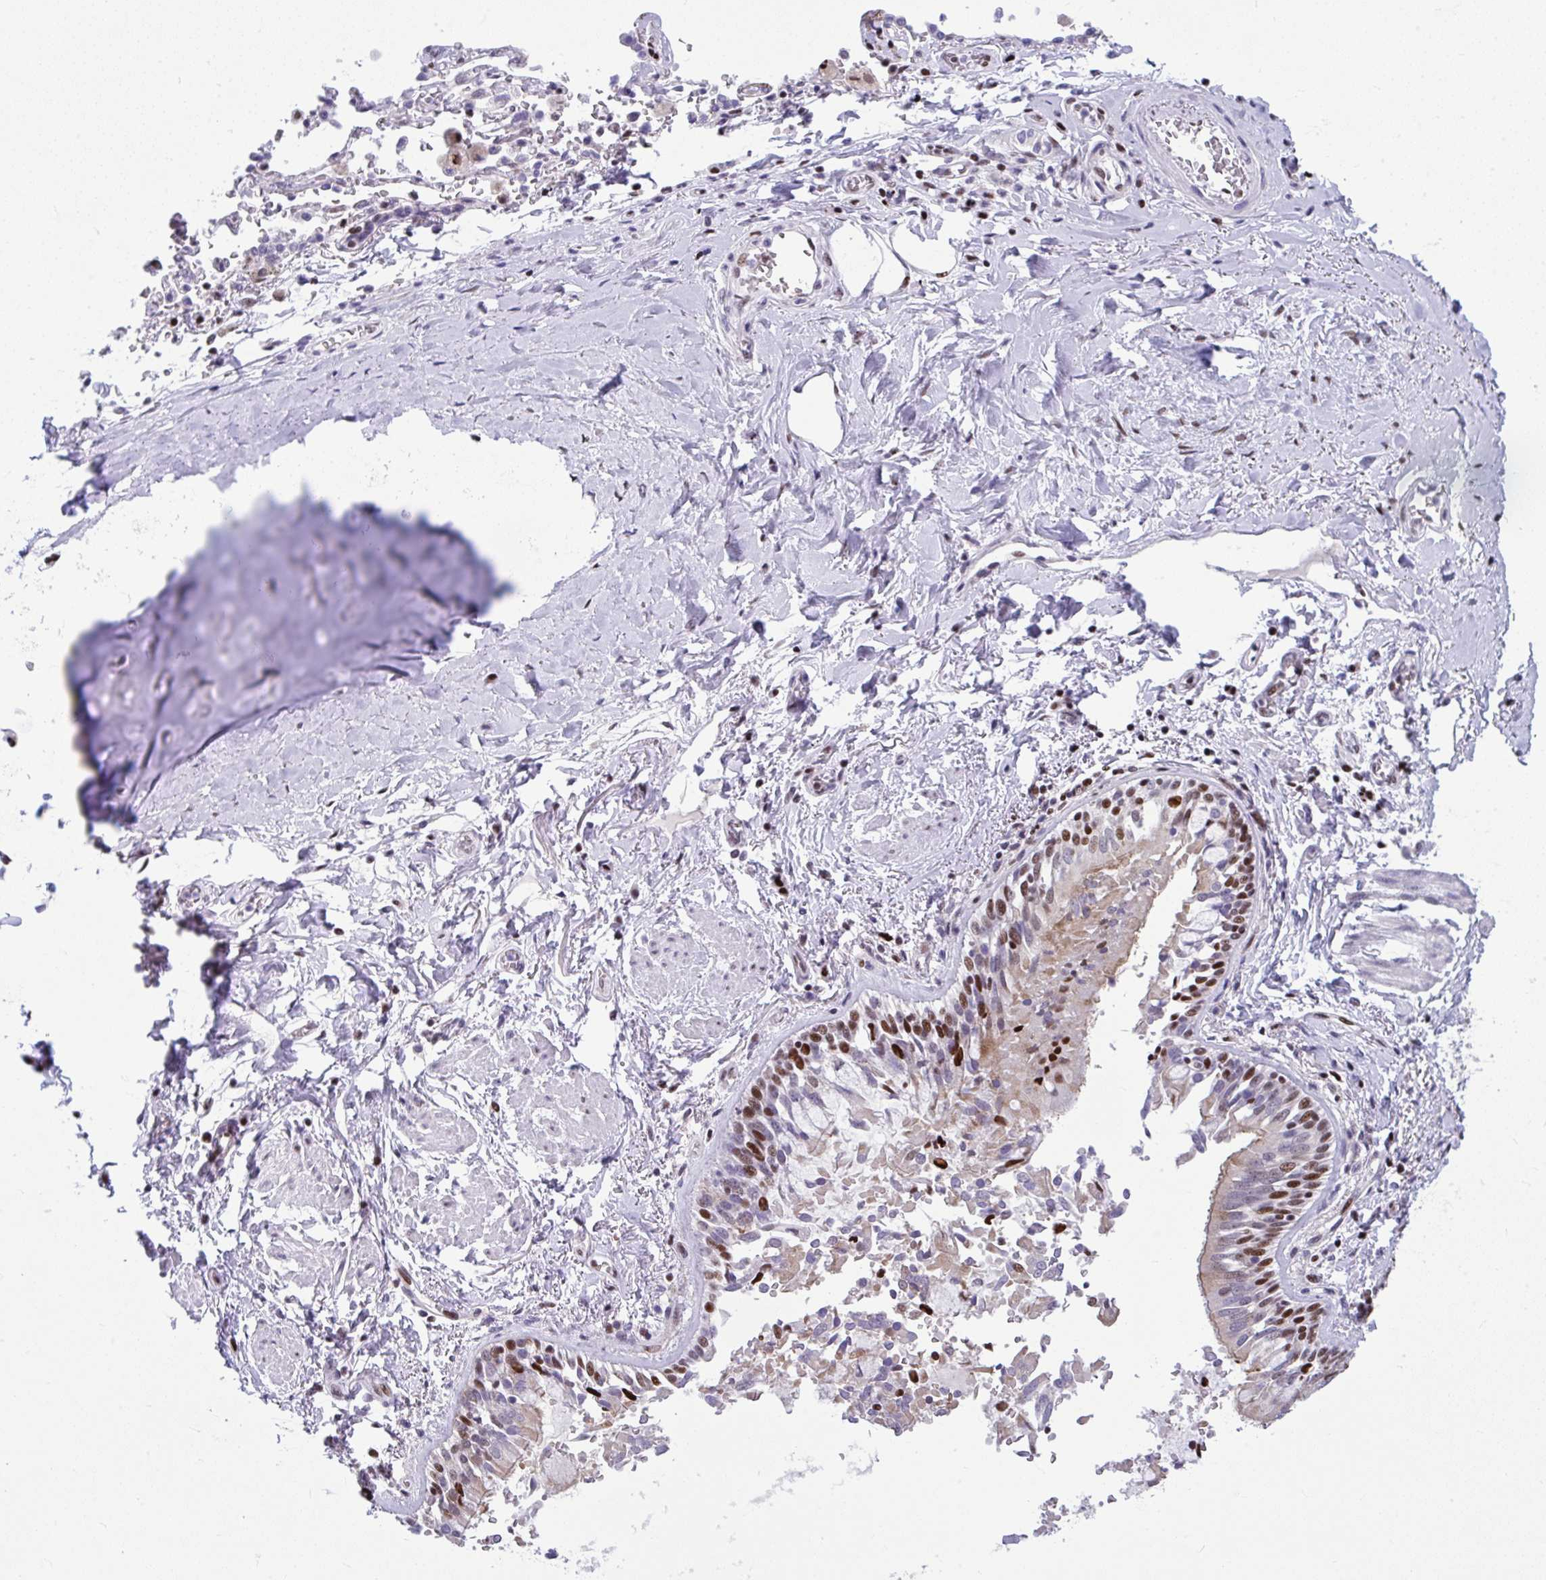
{"staining": {"intensity": "moderate", "quantity": "<25%", "location": "nuclear"}, "tissue": "adipose tissue", "cell_type": "Adipocytes", "image_type": "normal", "snomed": [{"axis": "morphology", "description": "Normal tissue, NOS"}, {"axis": "morphology", "description": "Degeneration, NOS"}, {"axis": "topography", "description": "Cartilage tissue"}, {"axis": "topography", "description": "Lung"}], "caption": "Benign adipose tissue demonstrates moderate nuclear positivity in approximately <25% of adipocytes, visualized by immunohistochemistry.", "gene": "SLC35C2", "patient": {"sex": "female", "age": 61}}